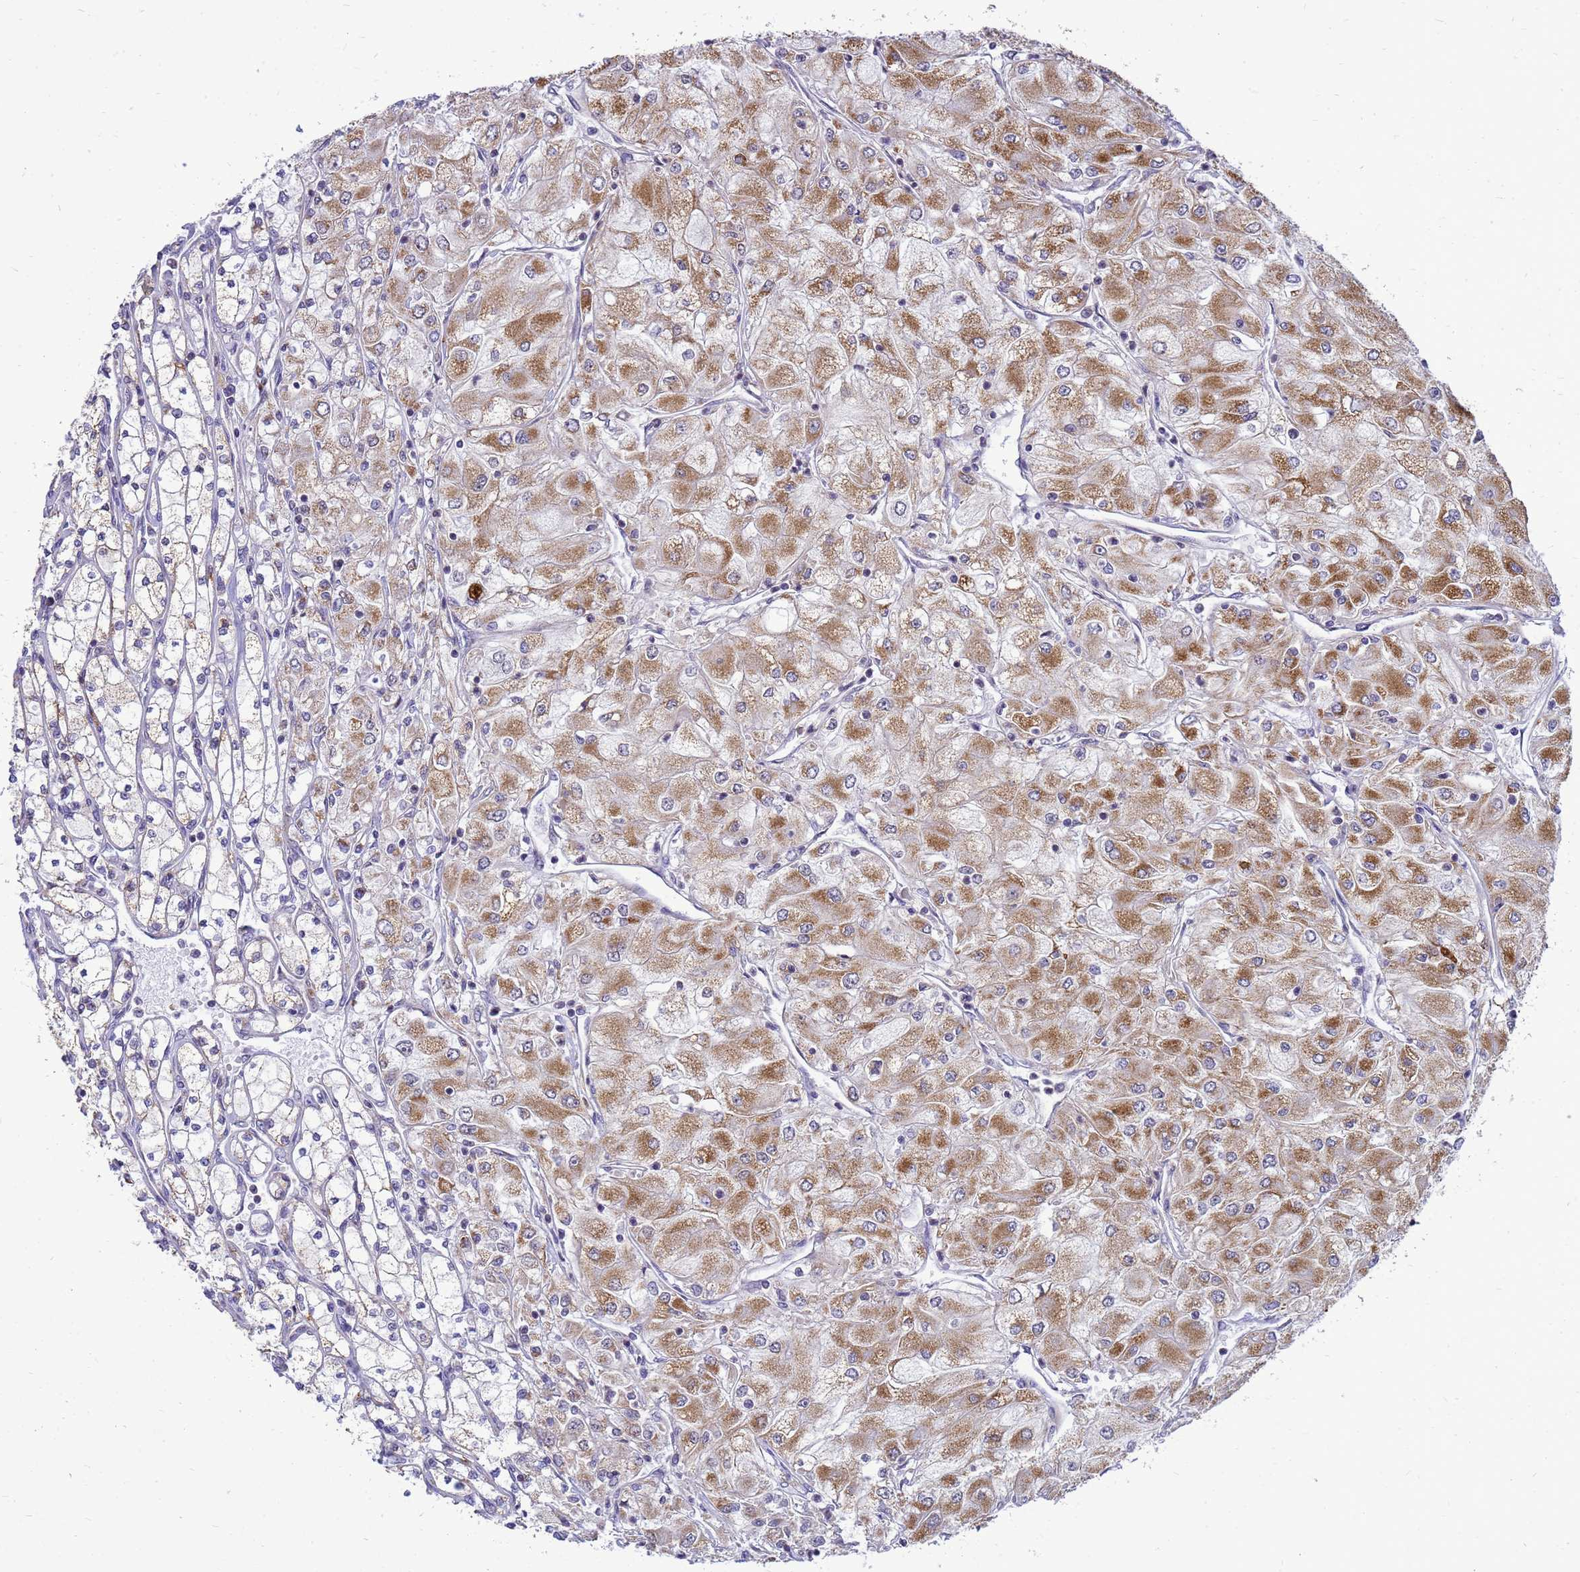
{"staining": {"intensity": "moderate", "quantity": "25%-75%", "location": "cytoplasmic/membranous"}, "tissue": "renal cancer", "cell_type": "Tumor cells", "image_type": "cancer", "snomed": [{"axis": "morphology", "description": "Adenocarcinoma, NOS"}, {"axis": "topography", "description": "Kidney"}], "caption": "A medium amount of moderate cytoplasmic/membranous staining is present in approximately 25%-75% of tumor cells in adenocarcinoma (renal) tissue.", "gene": "C12orf43", "patient": {"sex": "male", "age": 80}}